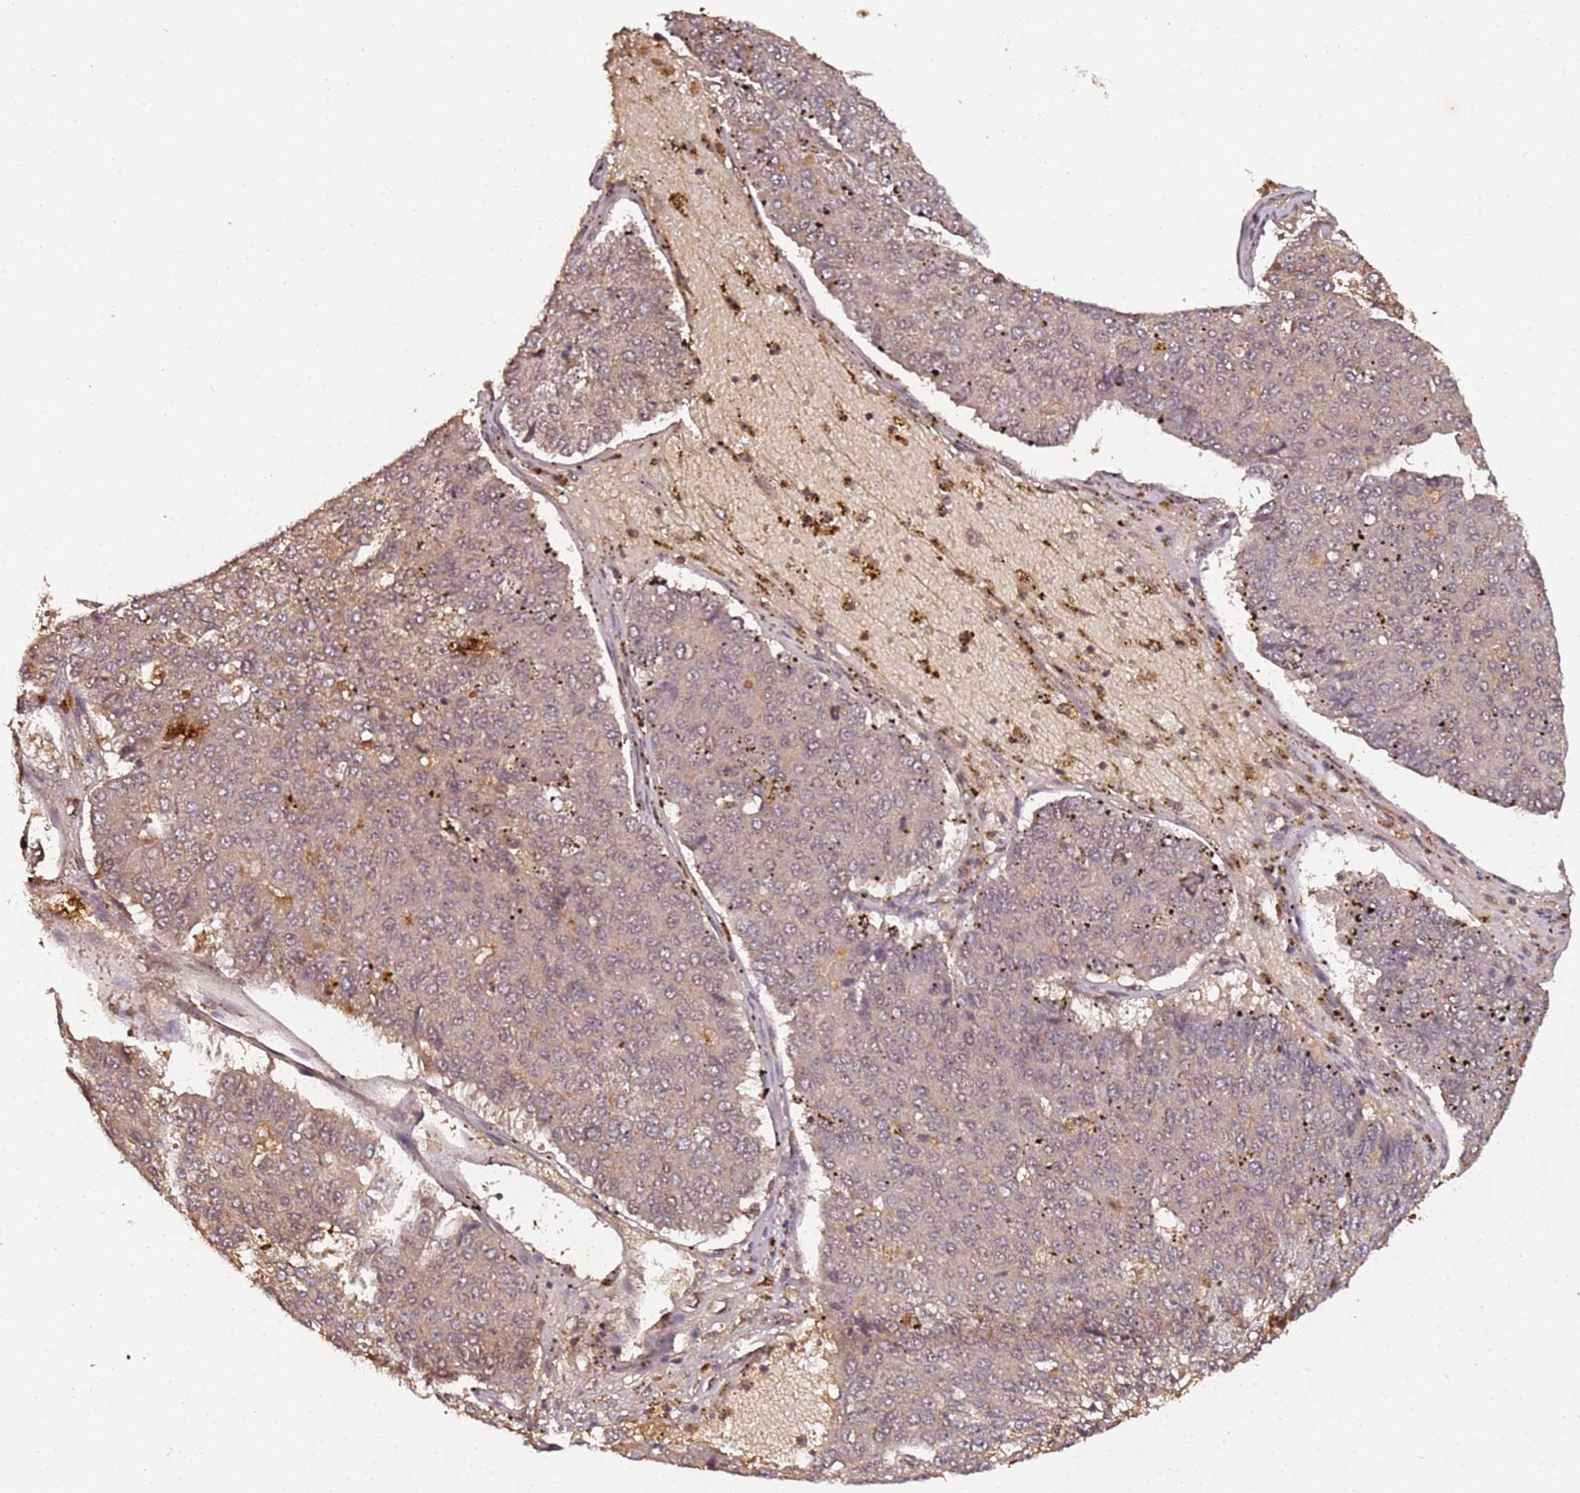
{"staining": {"intensity": "negative", "quantity": "none", "location": "none"}, "tissue": "pancreatic cancer", "cell_type": "Tumor cells", "image_type": "cancer", "snomed": [{"axis": "morphology", "description": "Adenocarcinoma, NOS"}, {"axis": "topography", "description": "Pancreas"}], "caption": "IHC image of human pancreatic adenocarcinoma stained for a protein (brown), which shows no expression in tumor cells.", "gene": "COL1A2", "patient": {"sex": "male", "age": 50}}